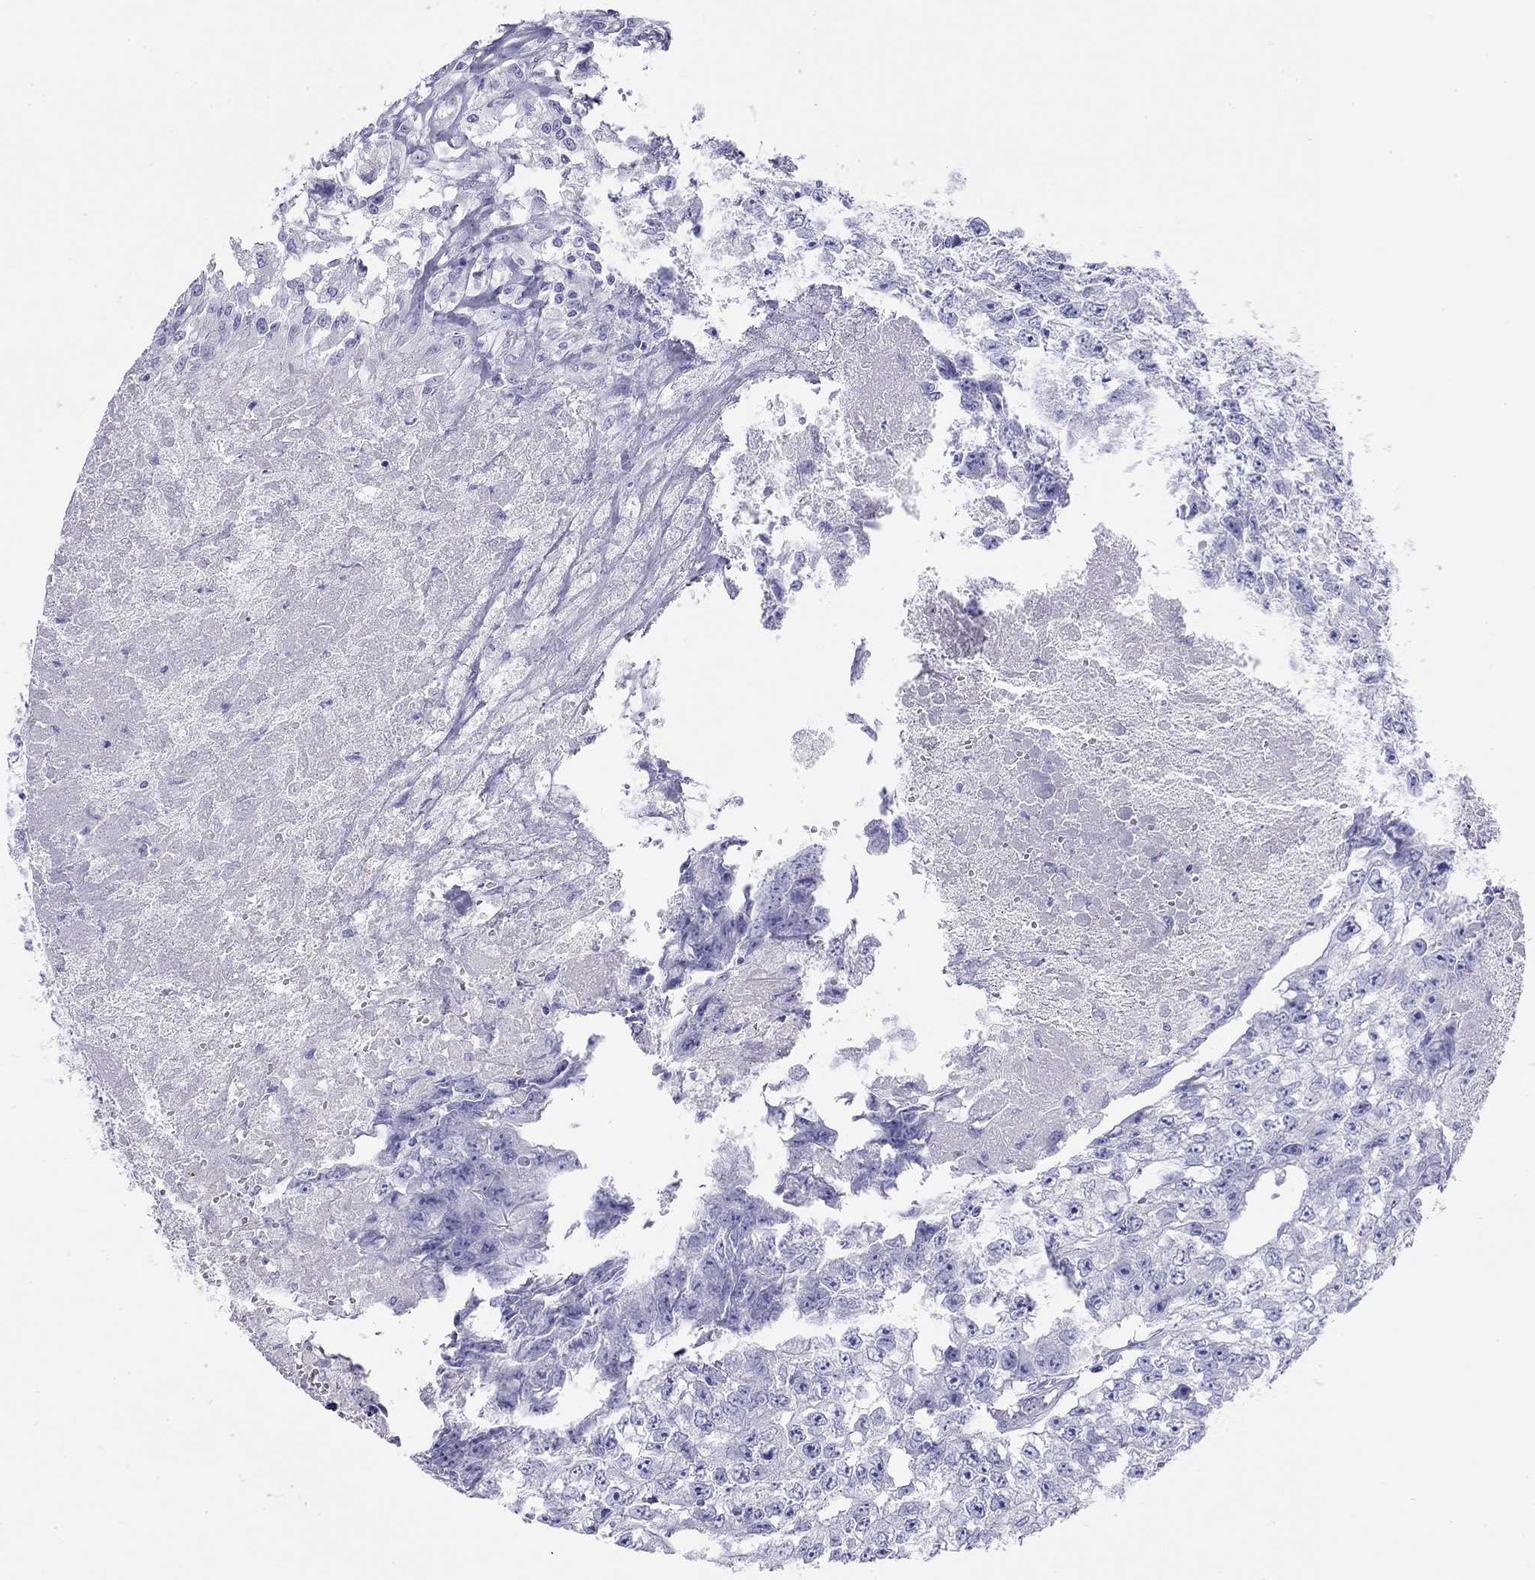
{"staining": {"intensity": "negative", "quantity": "none", "location": "none"}, "tissue": "testis cancer", "cell_type": "Tumor cells", "image_type": "cancer", "snomed": [{"axis": "morphology", "description": "Carcinoma, Embryonal, NOS"}, {"axis": "morphology", "description": "Teratoma, malignant, NOS"}, {"axis": "topography", "description": "Testis"}], "caption": "Micrograph shows no significant protein expression in tumor cells of testis cancer. The staining was performed using DAB (3,3'-diaminobenzidine) to visualize the protein expression in brown, while the nuclei were stained in blue with hematoxylin (Magnification: 20x).", "gene": "HLA-DQB2", "patient": {"sex": "male", "age": 24}}